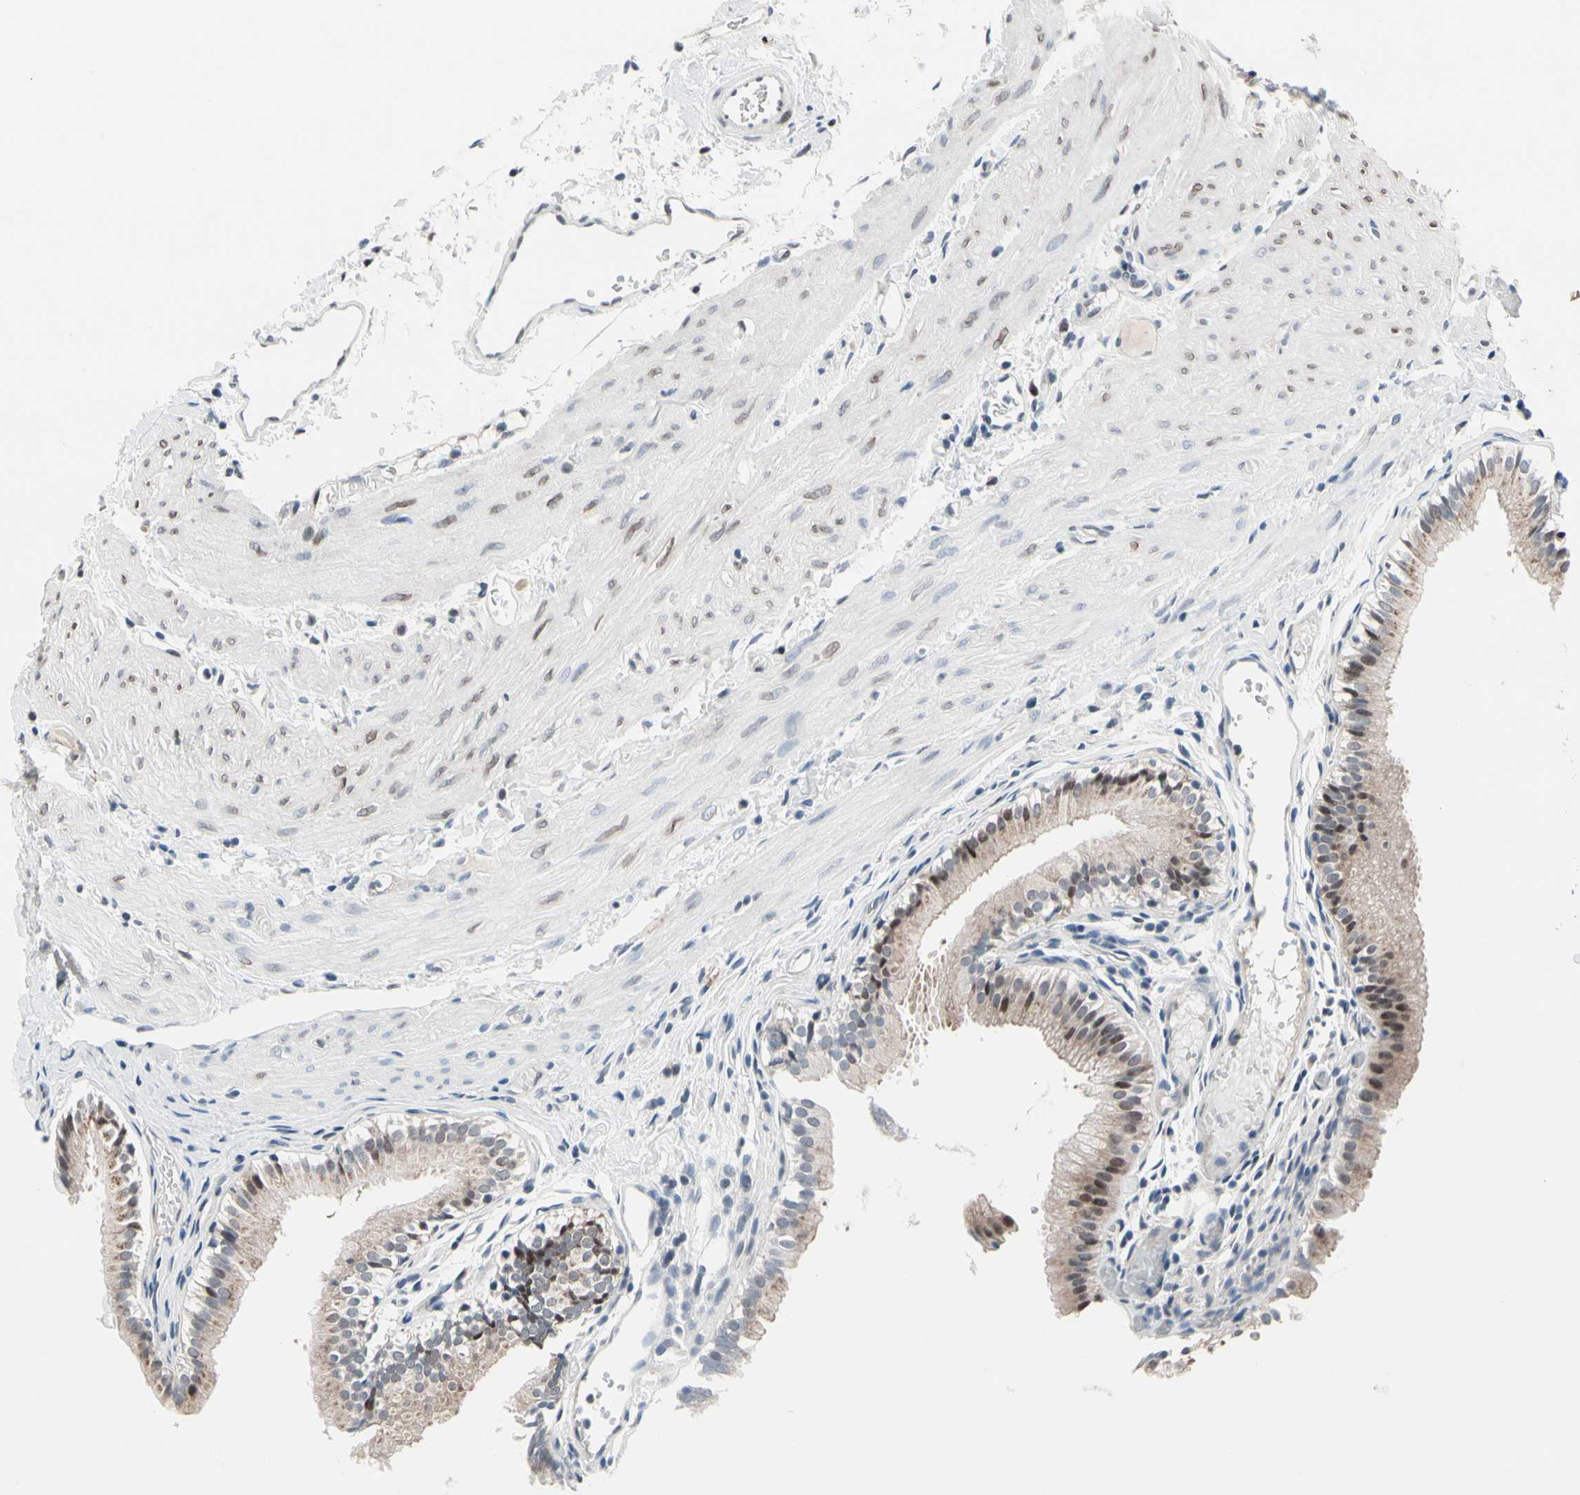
{"staining": {"intensity": "weak", "quantity": "<25%", "location": "cytoplasmic/membranous,nuclear"}, "tissue": "gallbladder", "cell_type": "Glandular cells", "image_type": "normal", "snomed": [{"axis": "morphology", "description": "Normal tissue, NOS"}, {"axis": "topography", "description": "Gallbladder"}], "caption": "This photomicrograph is of normal gallbladder stained with immunohistochemistry (IHC) to label a protein in brown with the nuclei are counter-stained blue. There is no positivity in glandular cells.", "gene": "TXN", "patient": {"sex": "female", "age": 26}}